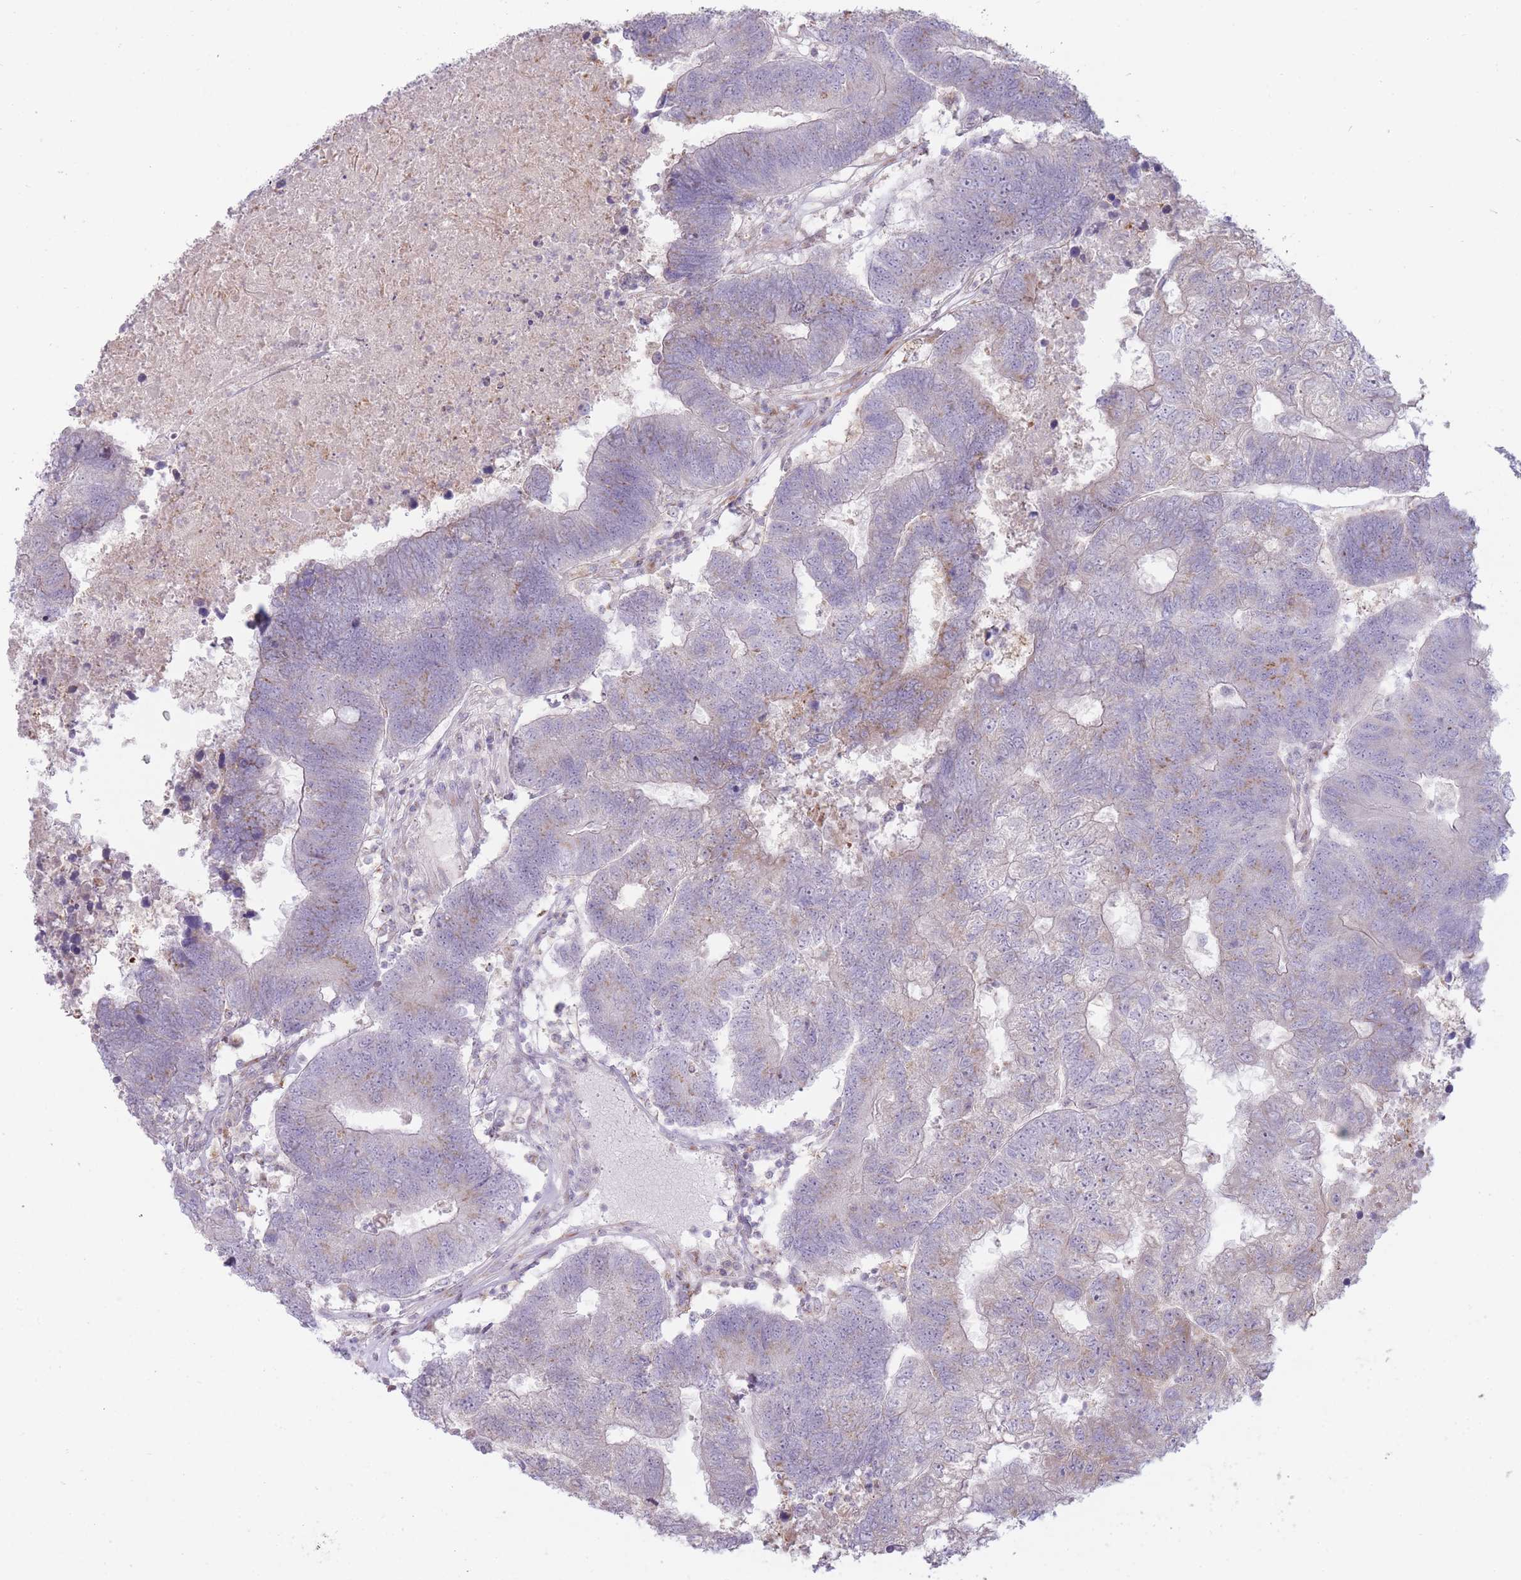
{"staining": {"intensity": "weak", "quantity": "<25%", "location": "cytoplasmic/membranous"}, "tissue": "colorectal cancer", "cell_type": "Tumor cells", "image_type": "cancer", "snomed": [{"axis": "morphology", "description": "Adenocarcinoma, NOS"}, {"axis": "topography", "description": "Colon"}], "caption": "A photomicrograph of human colorectal cancer (adenocarcinoma) is negative for staining in tumor cells.", "gene": "PPP3R2", "patient": {"sex": "female", "age": 48}}